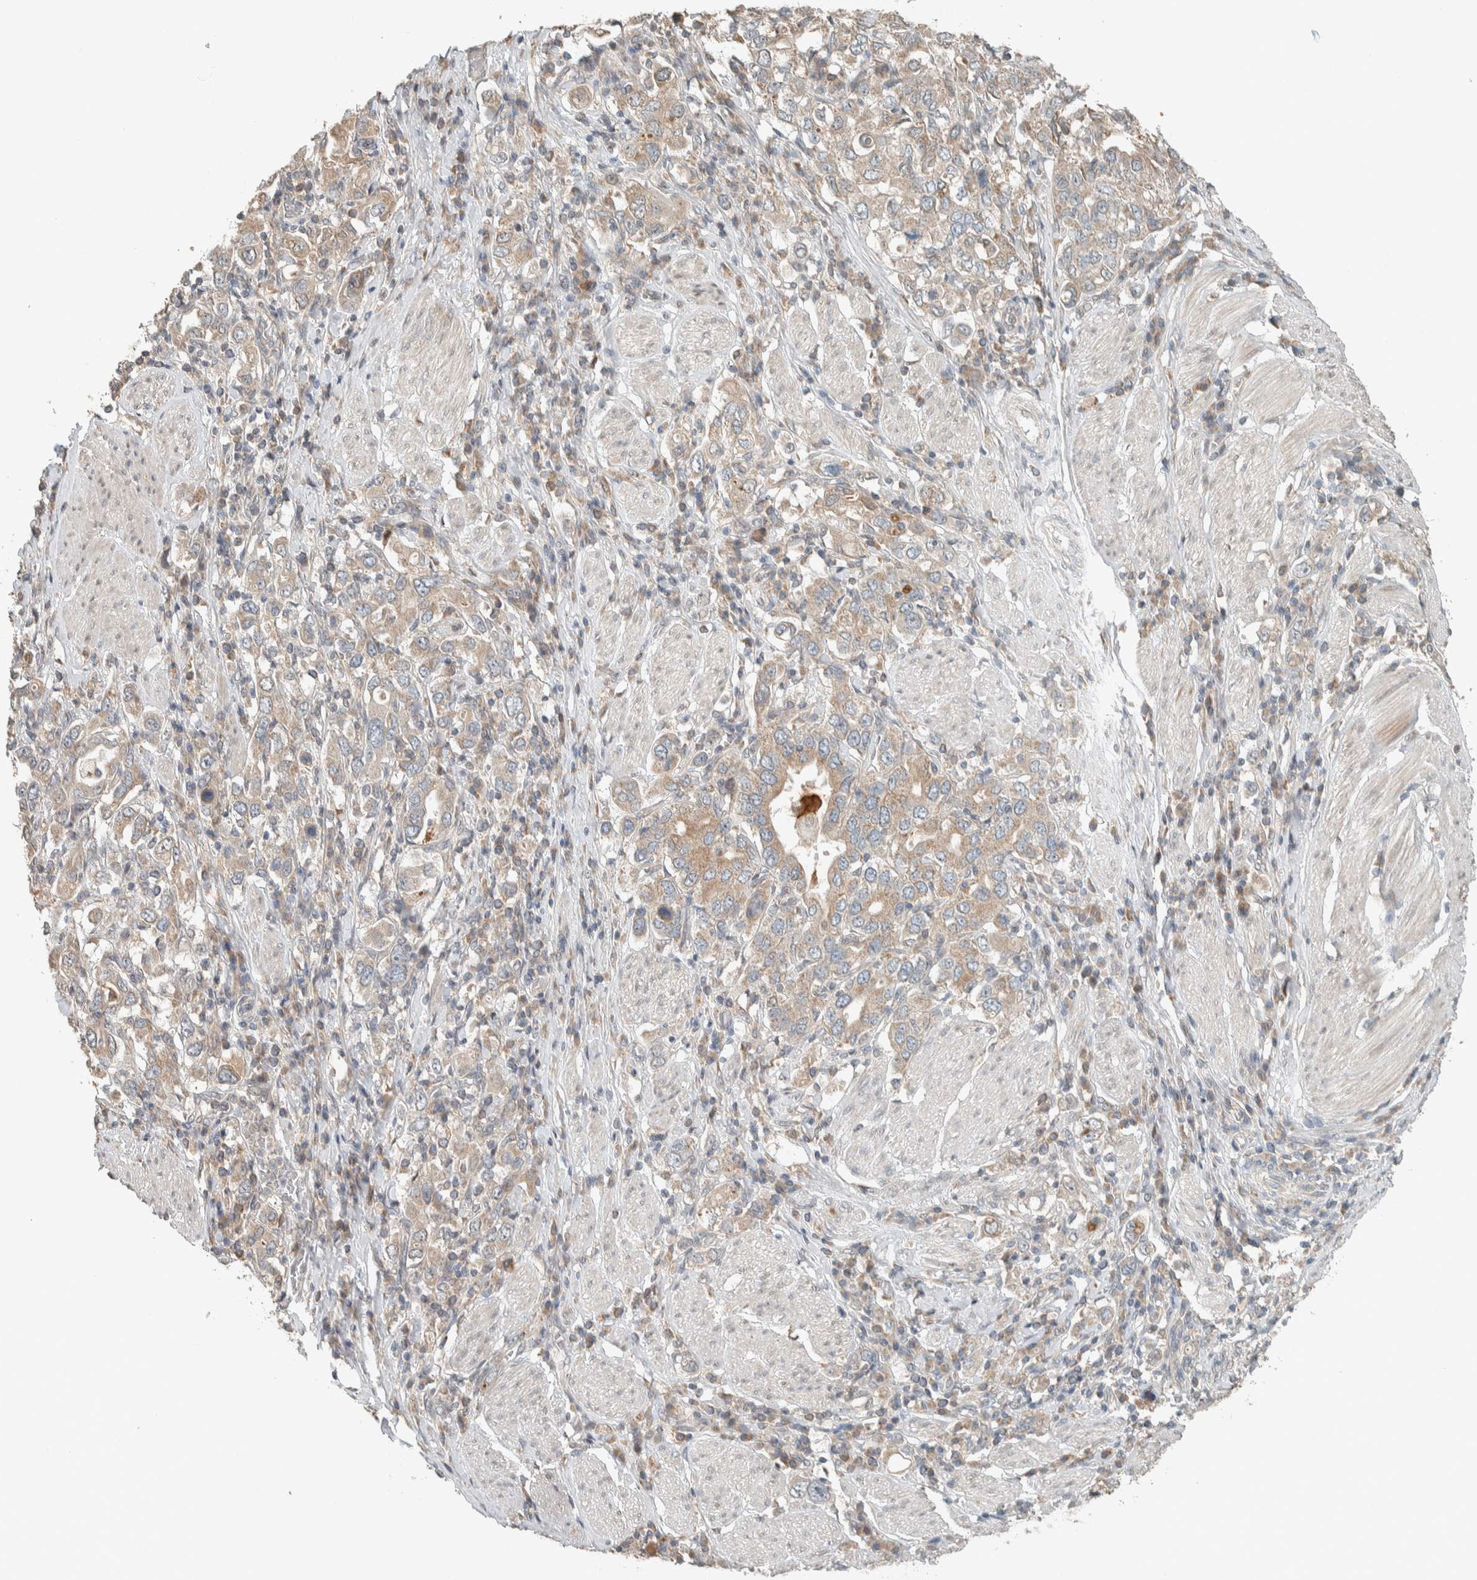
{"staining": {"intensity": "weak", "quantity": "25%-75%", "location": "cytoplasmic/membranous"}, "tissue": "stomach cancer", "cell_type": "Tumor cells", "image_type": "cancer", "snomed": [{"axis": "morphology", "description": "Adenocarcinoma, NOS"}, {"axis": "topography", "description": "Stomach, upper"}], "caption": "Immunohistochemical staining of human stomach cancer (adenocarcinoma) displays low levels of weak cytoplasmic/membranous staining in approximately 25%-75% of tumor cells.", "gene": "NBR1", "patient": {"sex": "male", "age": 62}}